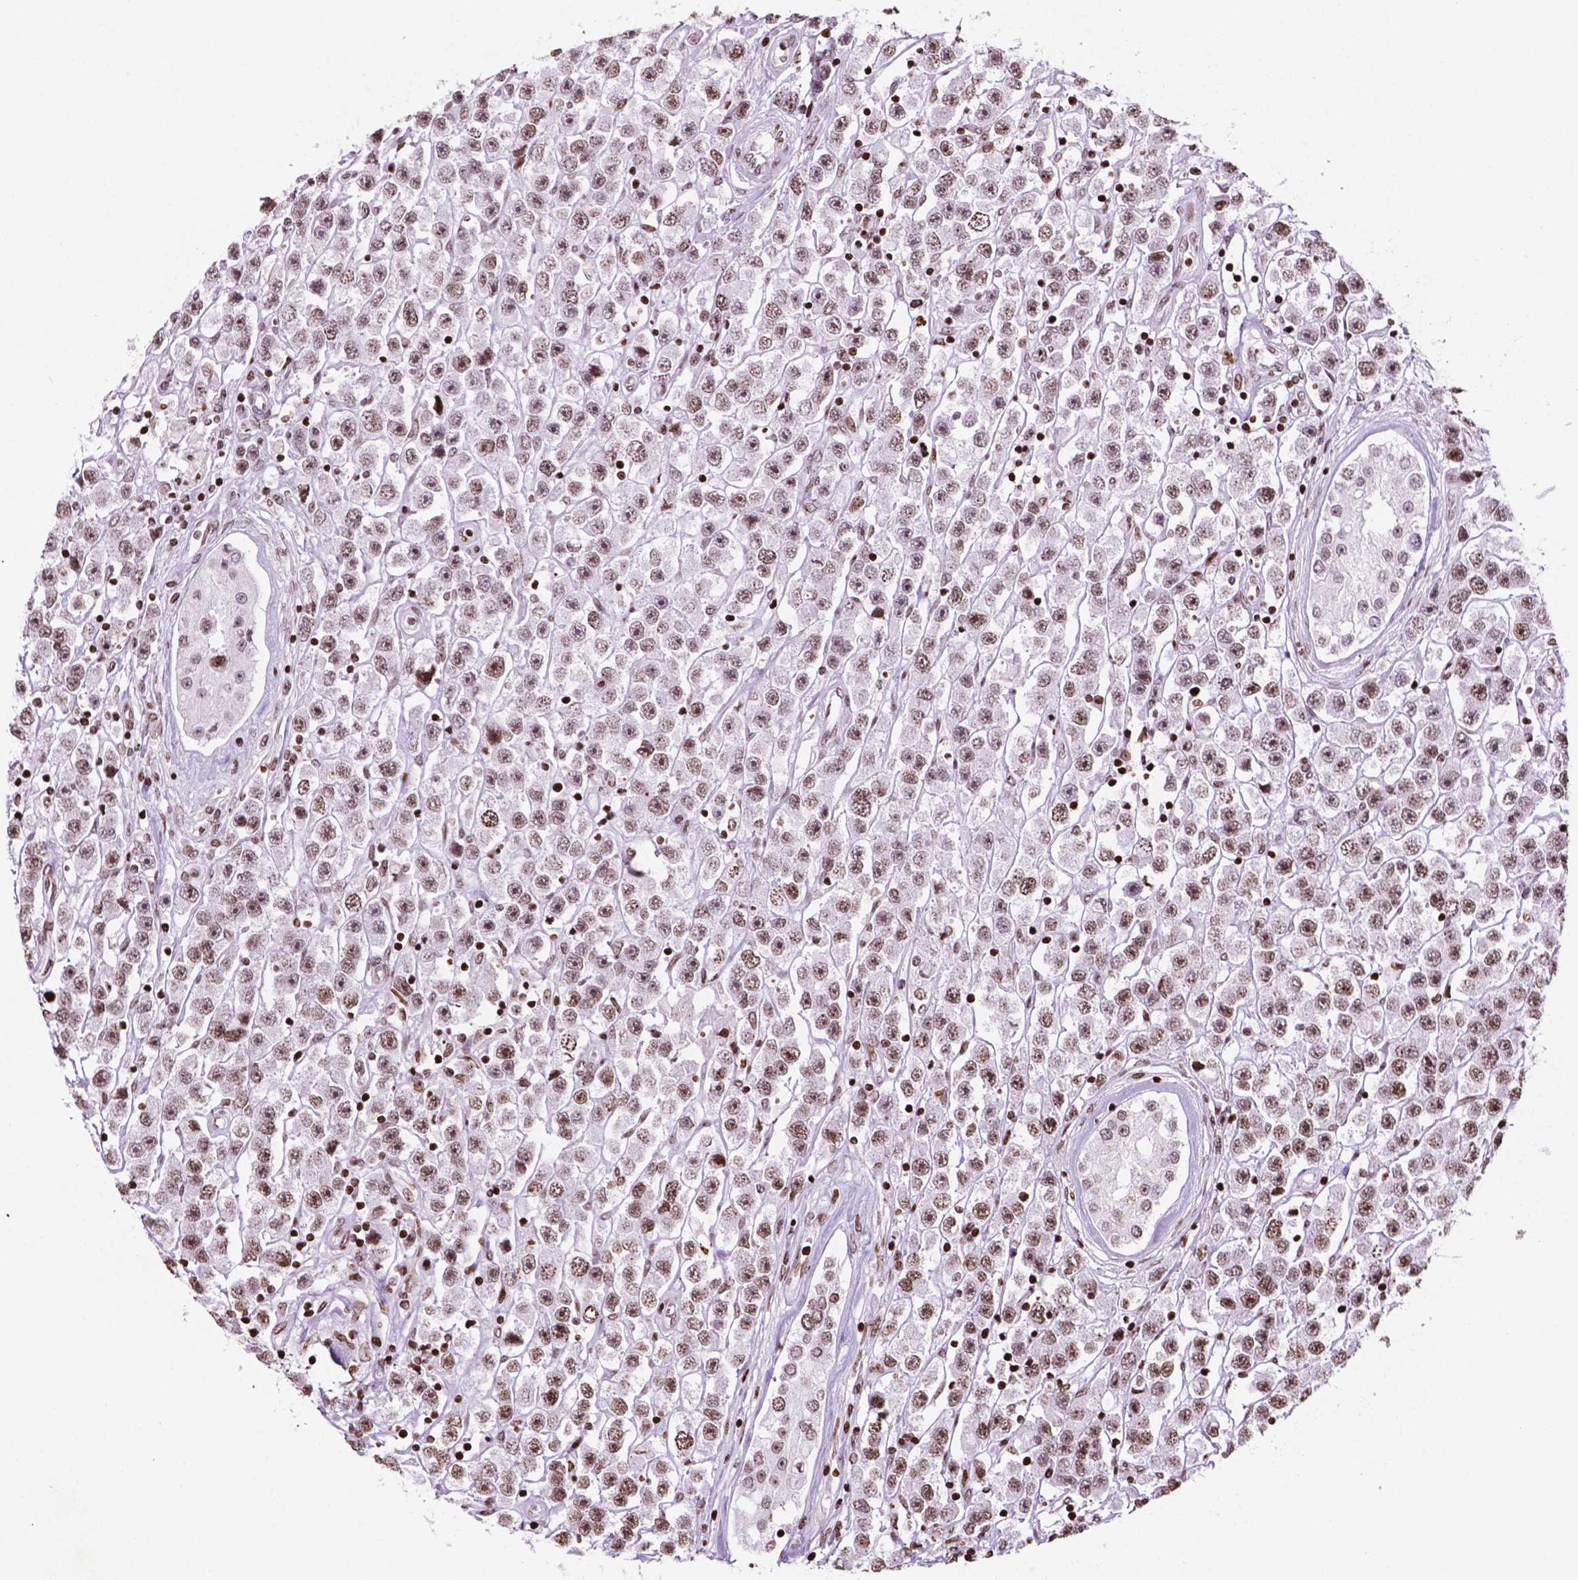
{"staining": {"intensity": "moderate", "quantity": ">75%", "location": "nuclear"}, "tissue": "testis cancer", "cell_type": "Tumor cells", "image_type": "cancer", "snomed": [{"axis": "morphology", "description": "Seminoma, NOS"}, {"axis": "topography", "description": "Testis"}], "caption": "Protein staining exhibits moderate nuclear staining in about >75% of tumor cells in seminoma (testis).", "gene": "TMEM250", "patient": {"sex": "male", "age": 45}}